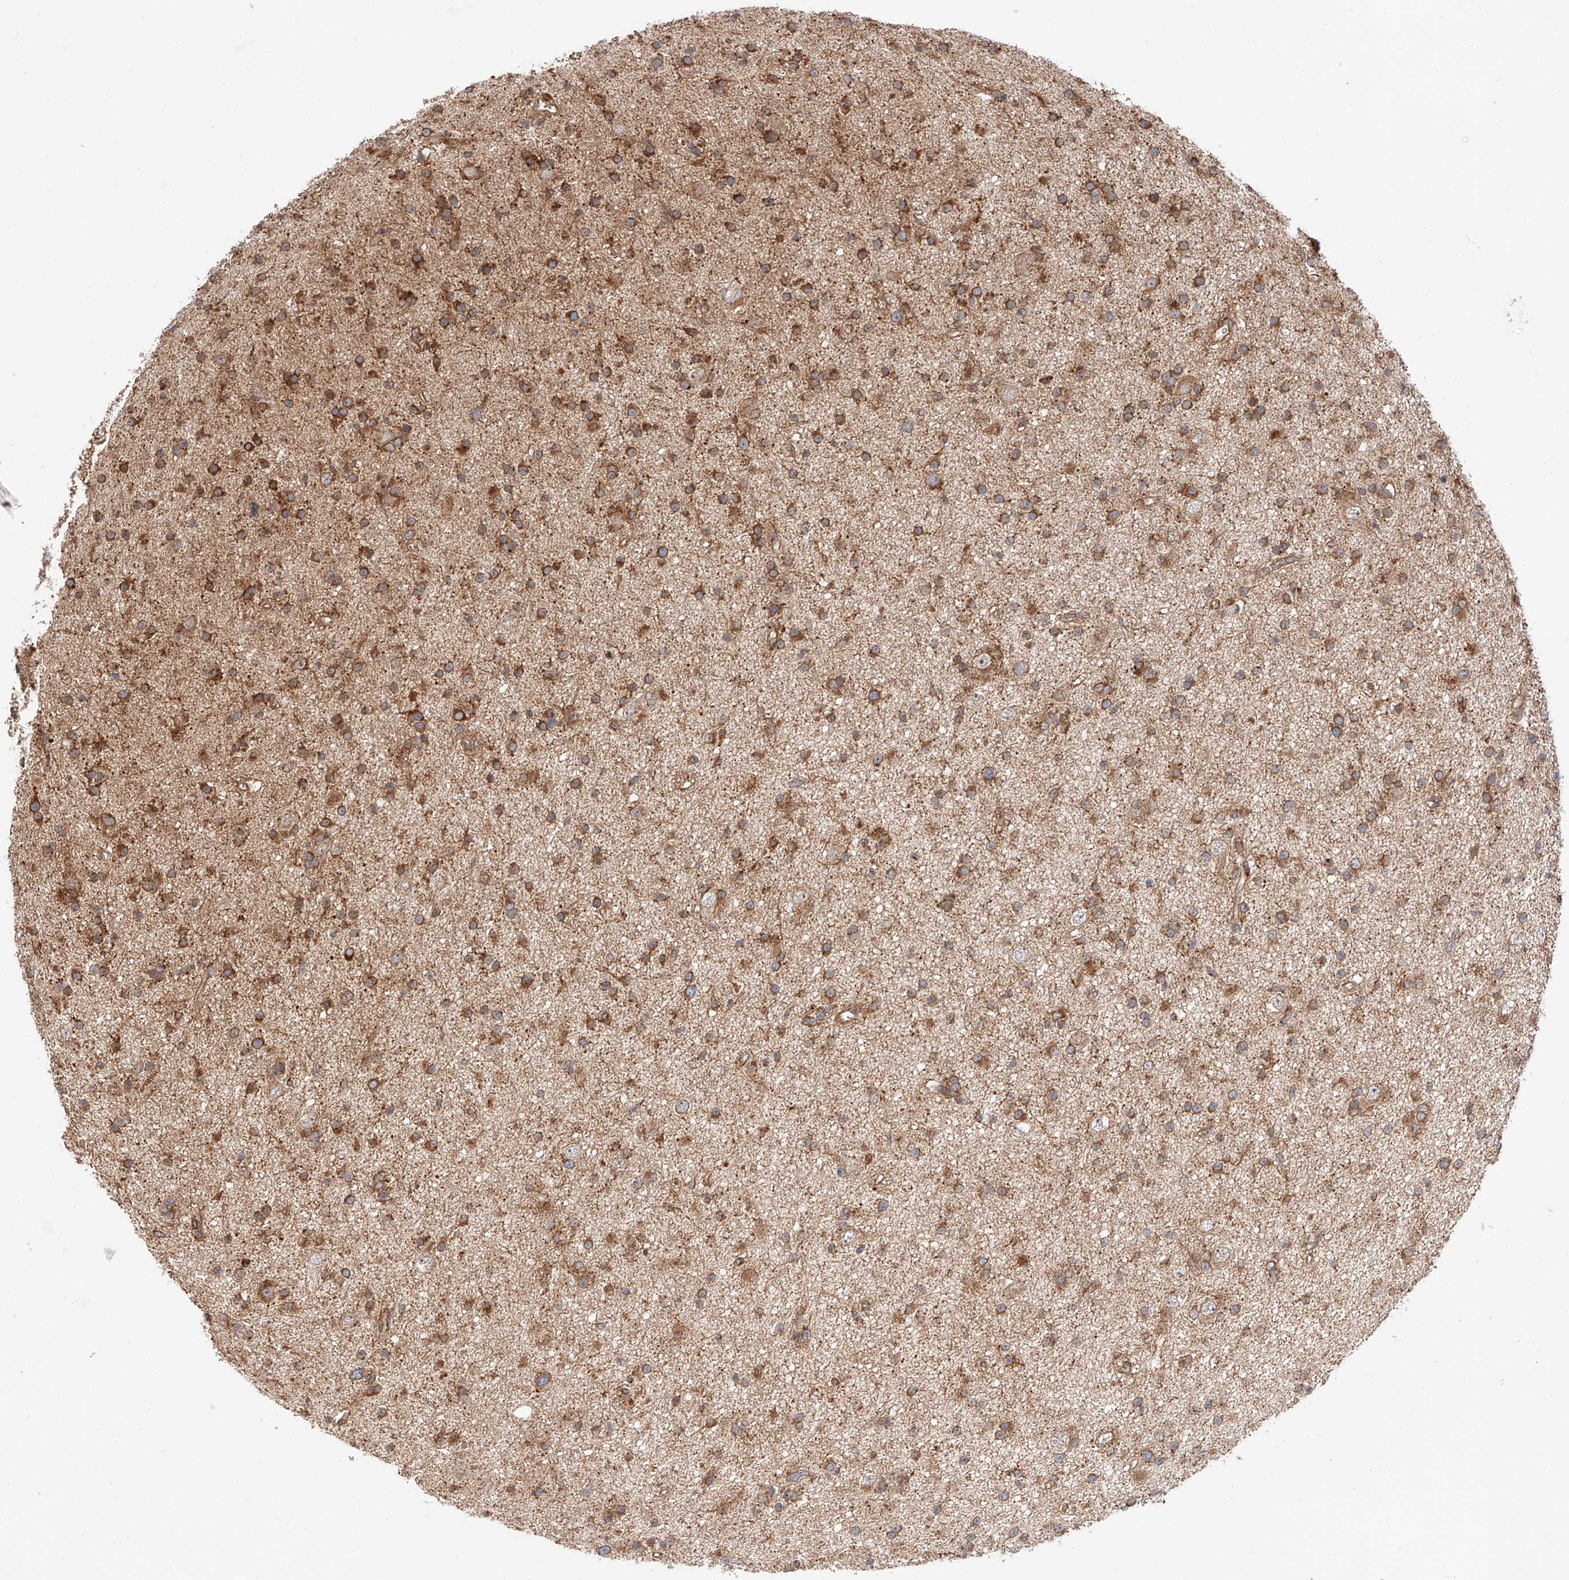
{"staining": {"intensity": "moderate", "quantity": ">75%", "location": "cytoplasmic/membranous"}, "tissue": "glioma", "cell_type": "Tumor cells", "image_type": "cancer", "snomed": [{"axis": "morphology", "description": "Glioma, malignant, Low grade"}, {"axis": "topography", "description": "Cerebral cortex"}], "caption": "Protein expression analysis of glioma reveals moderate cytoplasmic/membranous expression in about >75% of tumor cells. (DAB IHC with brightfield microscopy, high magnification).", "gene": "ISCA2", "patient": {"sex": "female", "age": 39}}